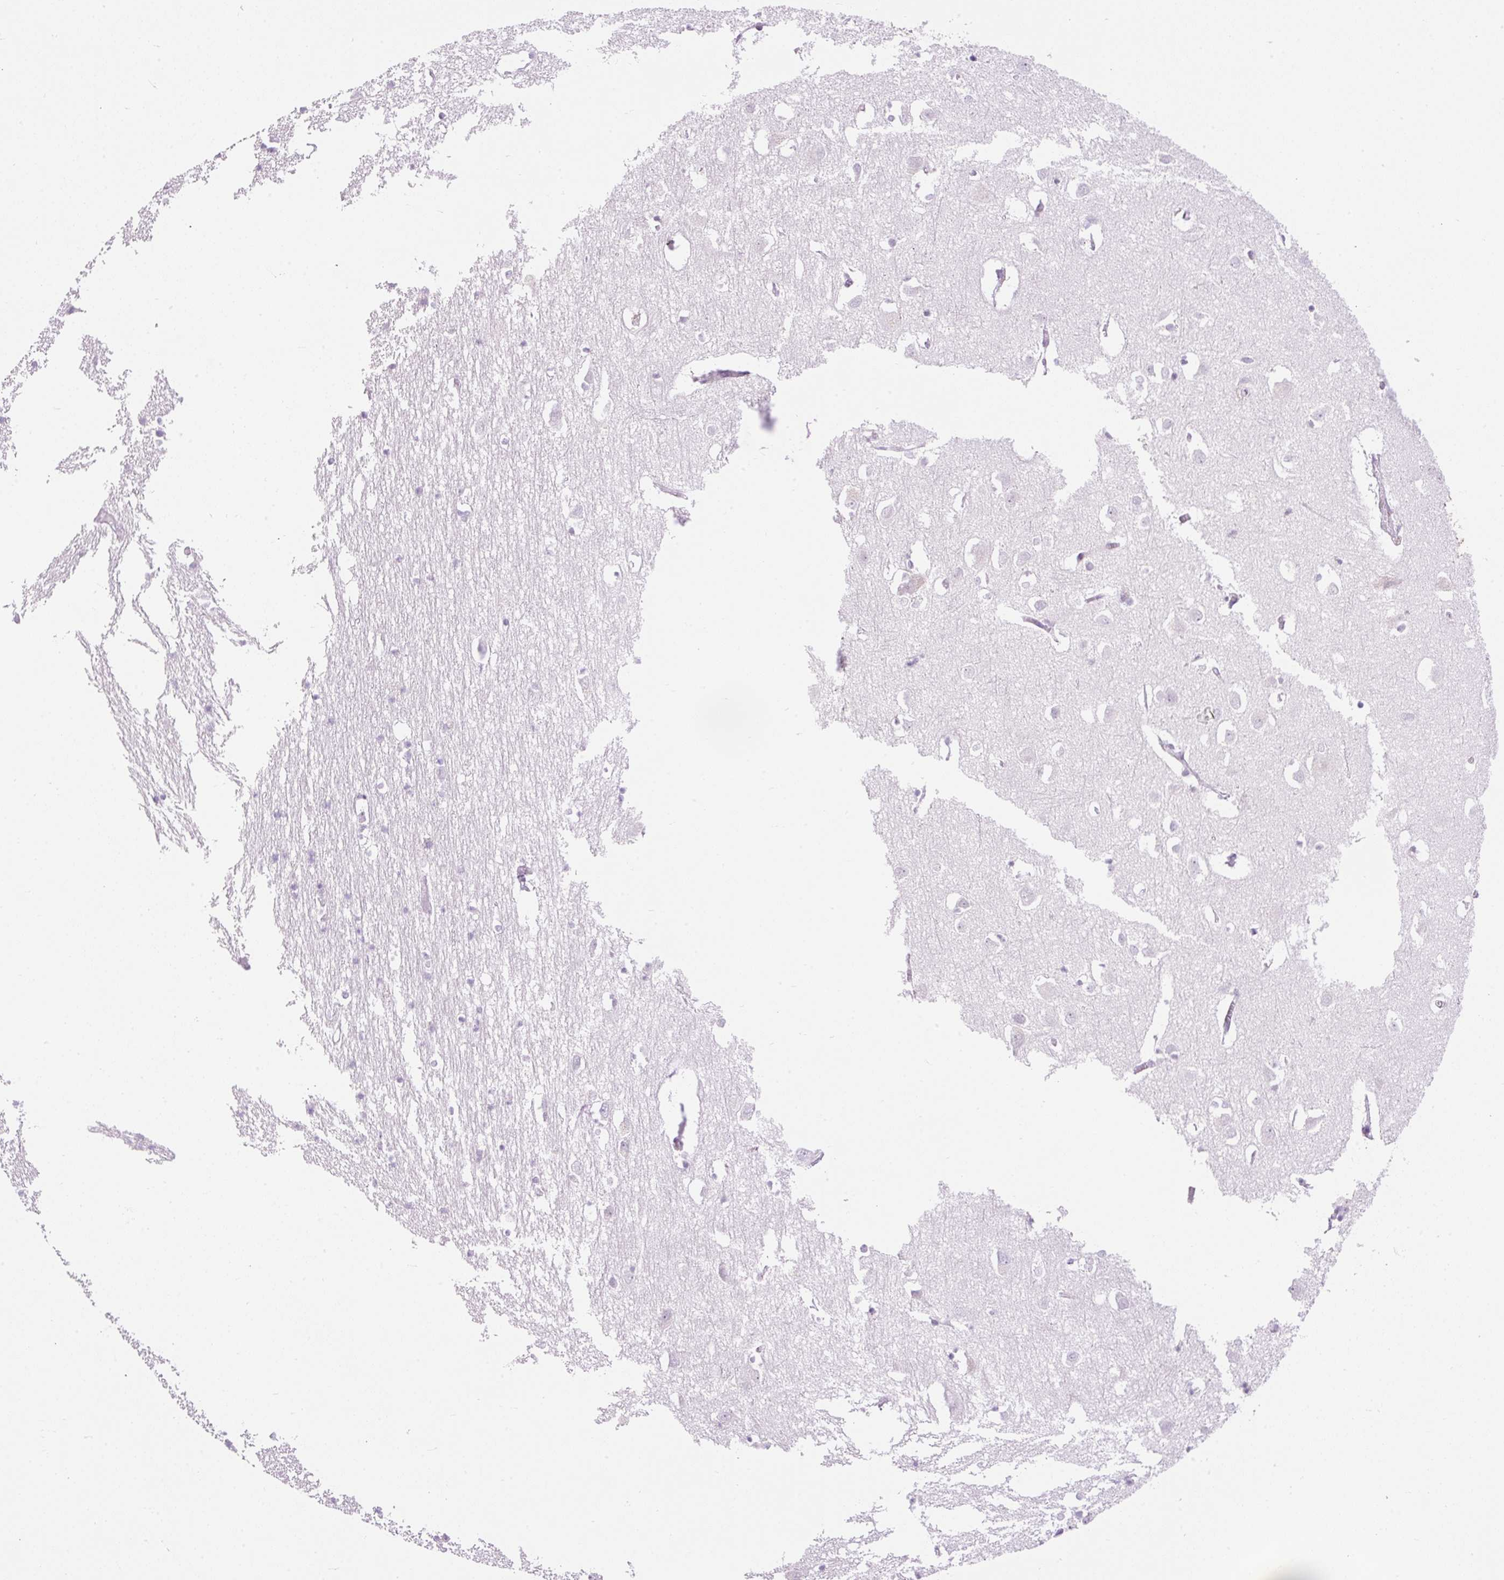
{"staining": {"intensity": "negative", "quantity": "none", "location": "none"}, "tissue": "cerebral cortex", "cell_type": "Endothelial cells", "image_type": "normal", "snomed": [{"axis": "morphology", "description": "Normal tissue, NOS"}, {"axis": "topography", "description": "Cerebral cortex"}], "caption": "The immunohistochemistry histopathology image has no significant positivity in endothelial cells of cerebral cortex. (DAB immunohistochemistry, high magnification).", "gene": "PRPF38B", "patient": {"sex": "male", "age": 70}}